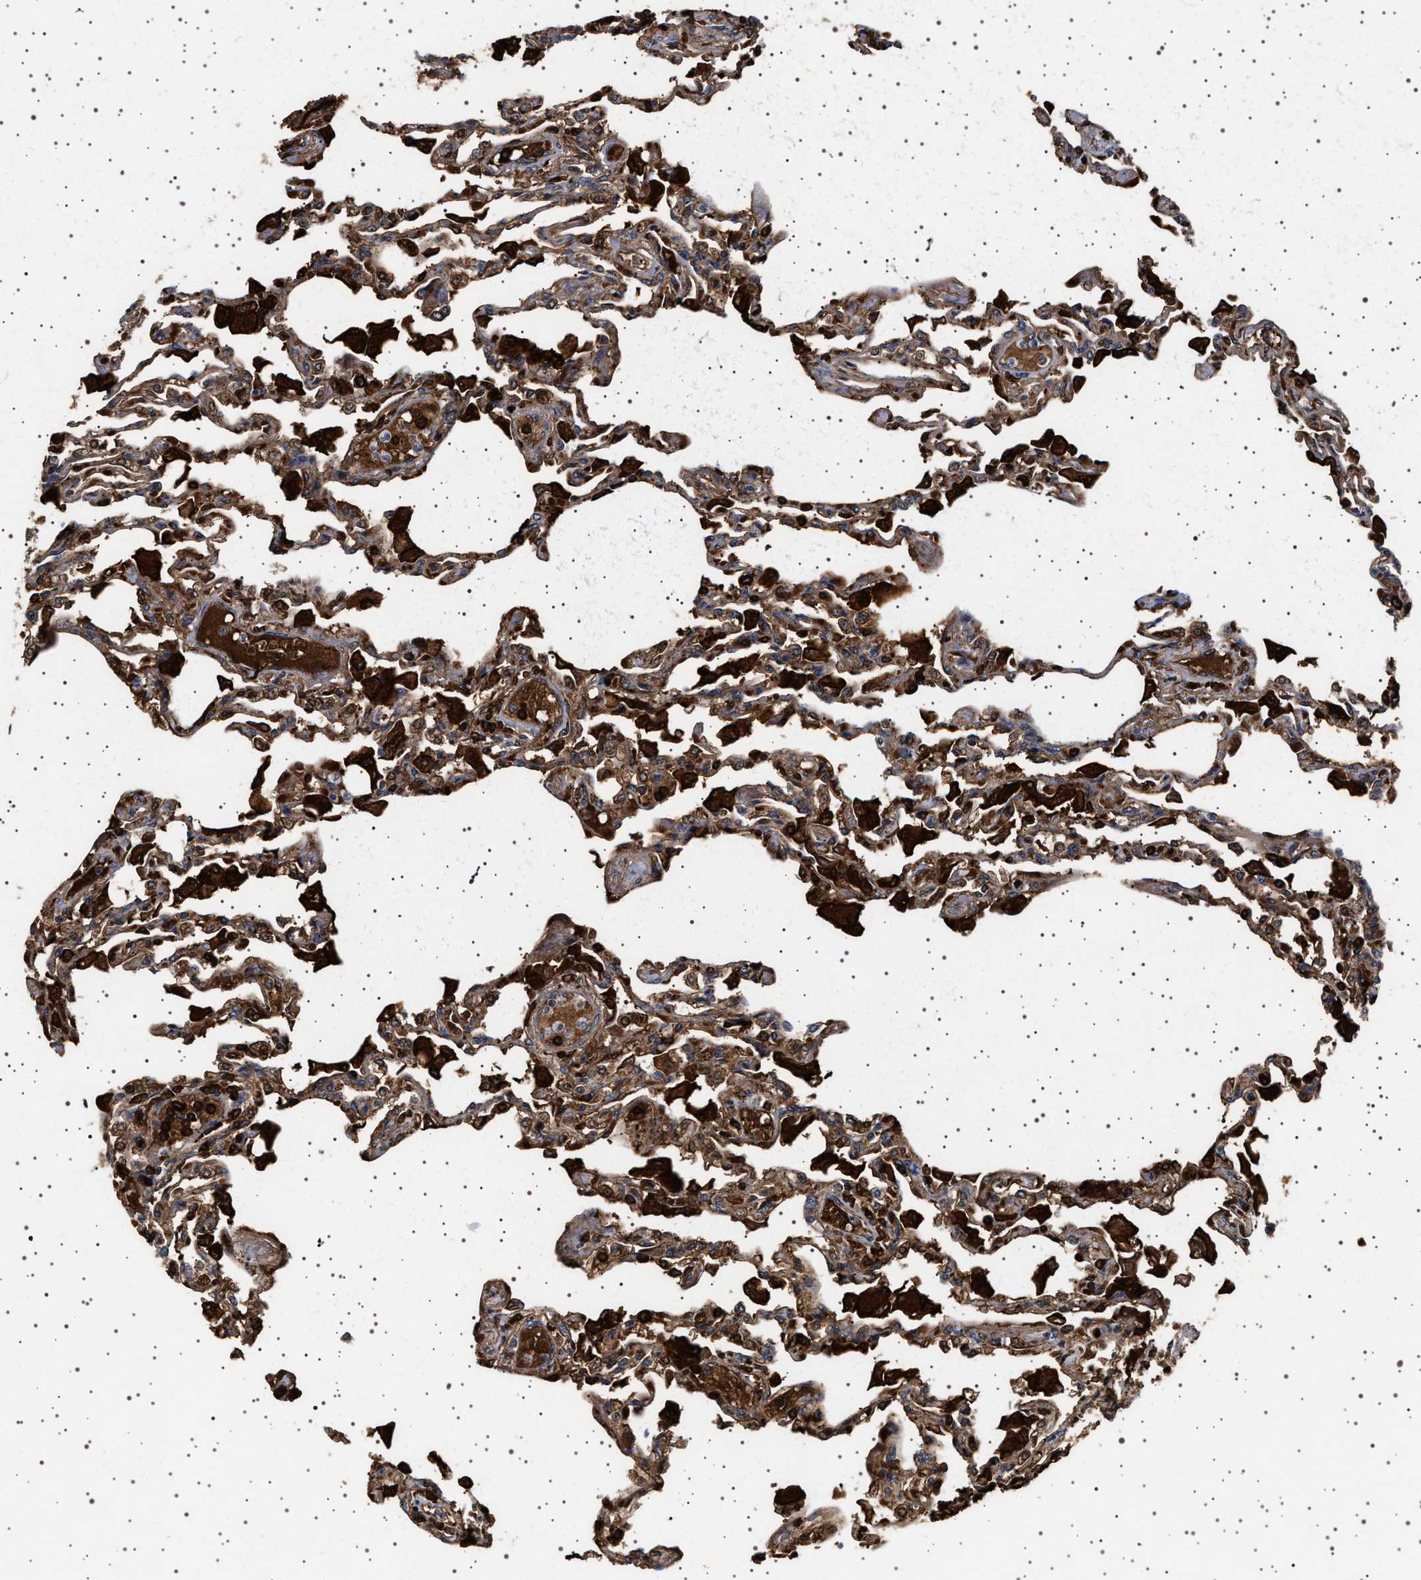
{"staining": {"intensity": "moderate", "quantity": ">75%", "location": "cytoplasmic/membranous"}, "tissue": "lung", "cell_type": "Alveolar cells", "image_type": "normal", "snomed": [{"axis": "morphology", "description": "Normal tissue, NOS"}, {"axis": "topography", "description": "Bronchus"}, {"axis": "topography", "description": "Lung"}], "caption": "Protein expression analysis of benign lung displays moderate cytoplasmic/membranous expression in approximately >75% of alveolar cells.", "gene": "FICD", "patient": {"sex": "female", "age": 49}}